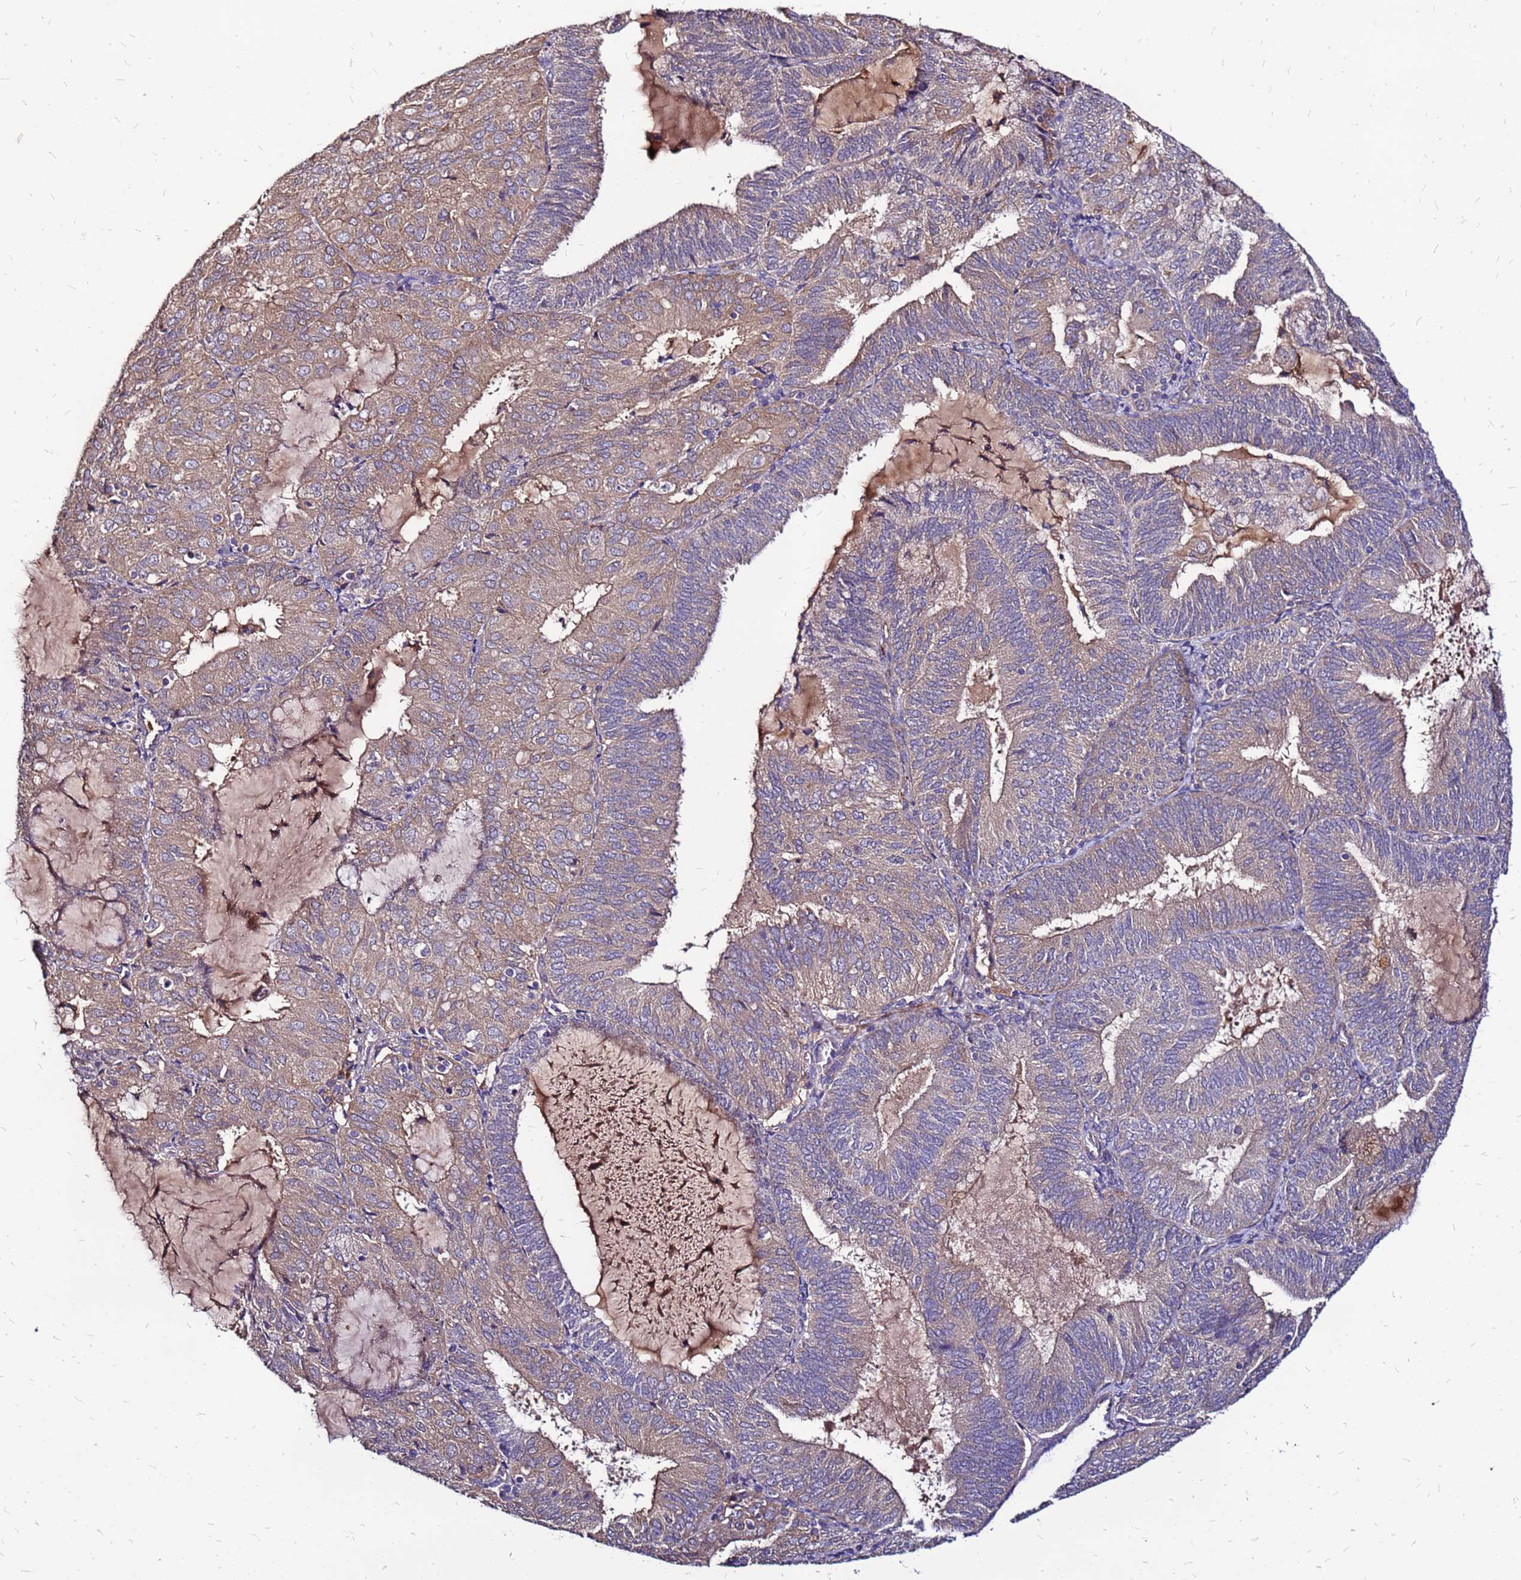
{"staining": {"intensity": "moderate", "quantity": ">75%", "location": "cytoplasmic/membranous"}, "tissue": "endometrial cancer", "cell_type": "Tumor cells", "image_type": "cancer", "snomed": [{"axis": "morphology", "description": "Adenocarcinoma, NOS"}, {"axis": "topography", "description": "Endometrium"}], "caption": "IHC micrograph of neoplastic tissue: endometrial adenocarcinoma stained using immunohistochemistry reveals medium levels of moderate protein expression localized specifically in the cytoplasmic/membranous of tumor cells, appearing as a cytoplasmic/membranous brown color.", "gene": "ARHGEF5", "patient": {"sex": "female", "age": 81}}